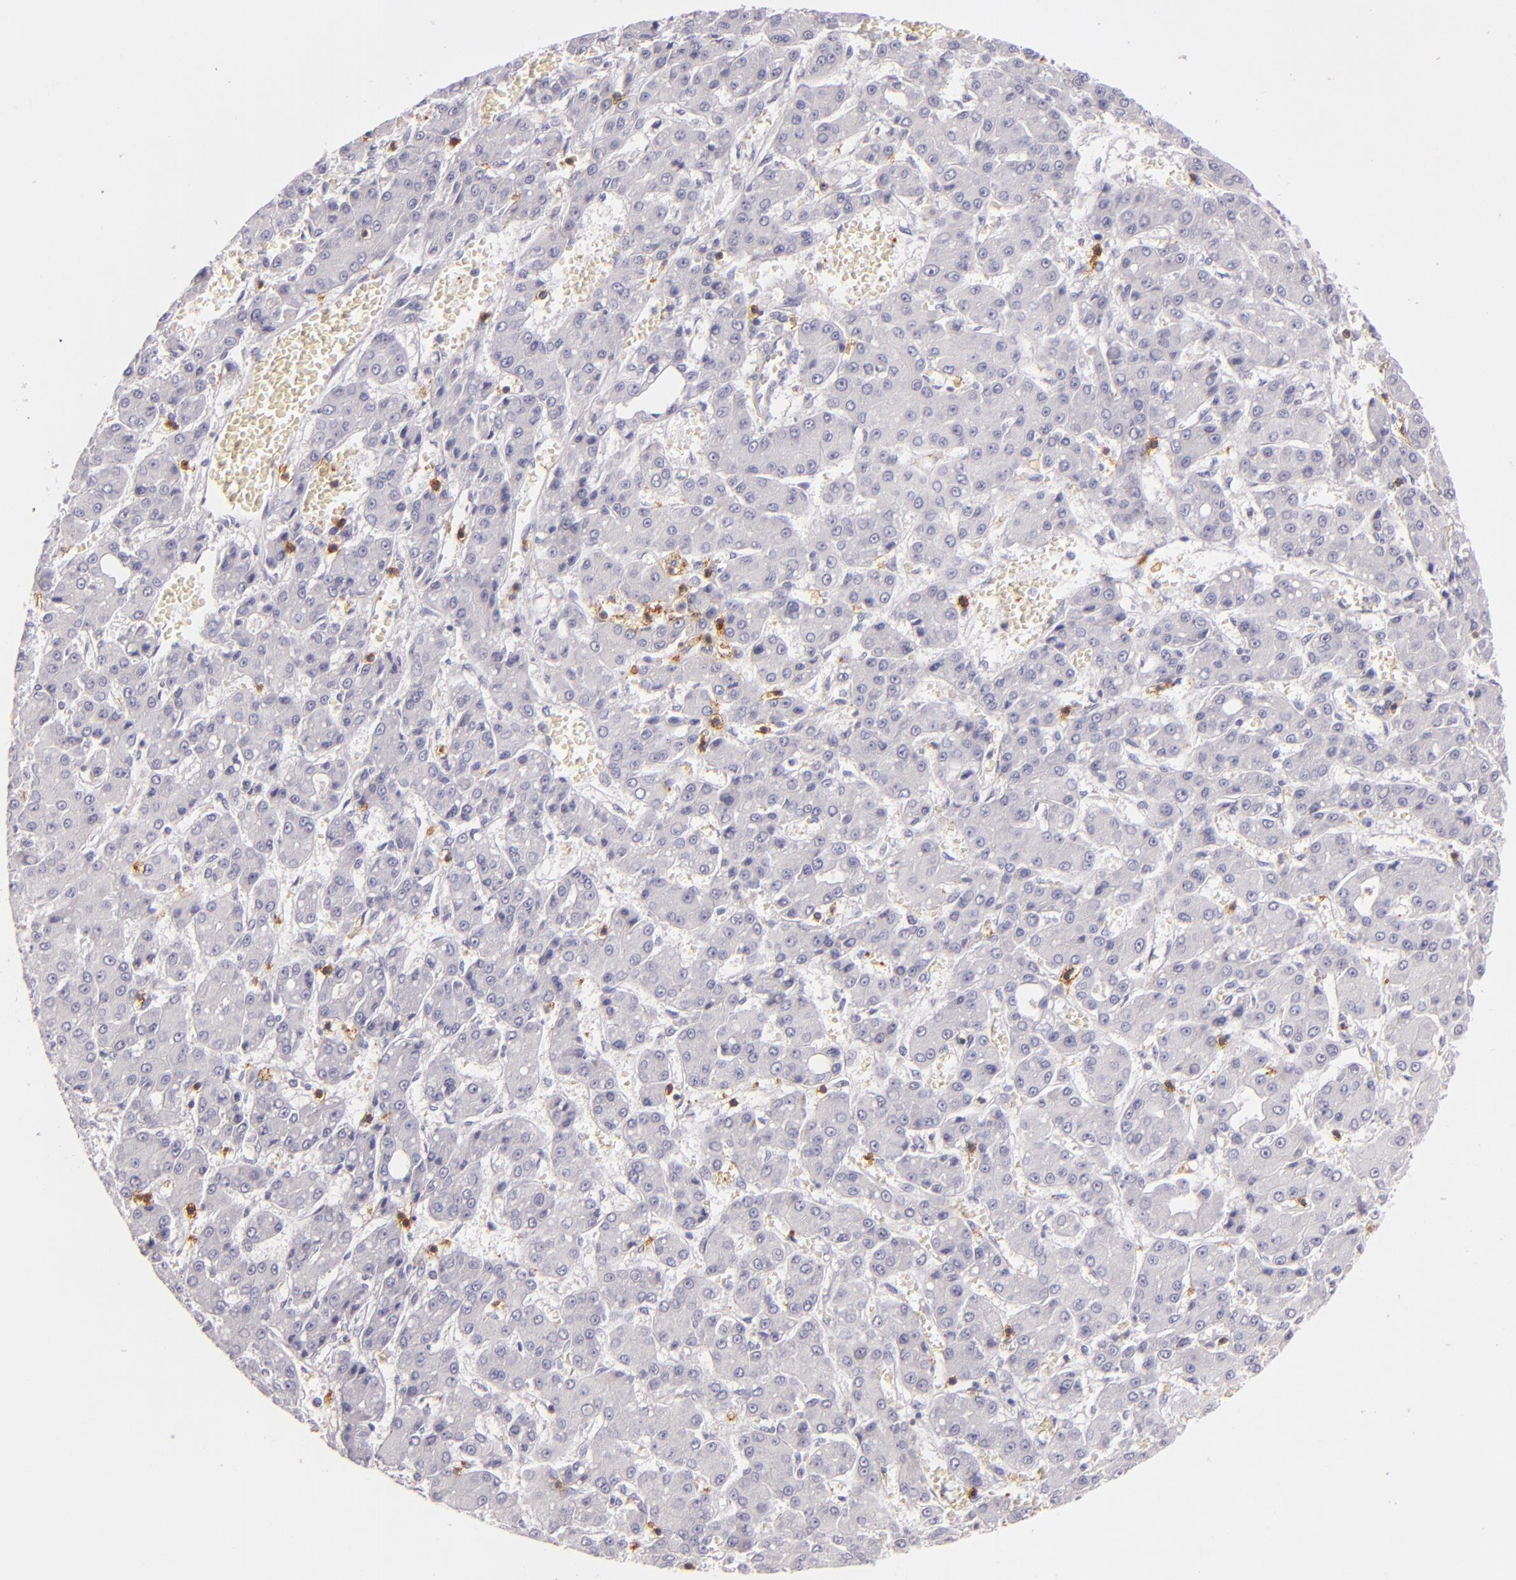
{"staining": {"intensity": "negative", "quantity": "none", "location": "none"}, "tissue": "liver cancer", "cell_type": "Tumor cells", "image_type": "cancer", "snomed": [{"axis": "morphology", "description": "Carcinoma, Hepatocellular, NOS"}, {"axis": "topography", "description": "Liver"}], "caption": "The IHC image has no significant expression in tumor cells of liver cancer tissue. (DAB (3,3'-diaminobenzidine) immunohistochemistry with hematoxylin counter stain).", "gene": "LAT", "patient": {"sex": "male", "age": 69}}